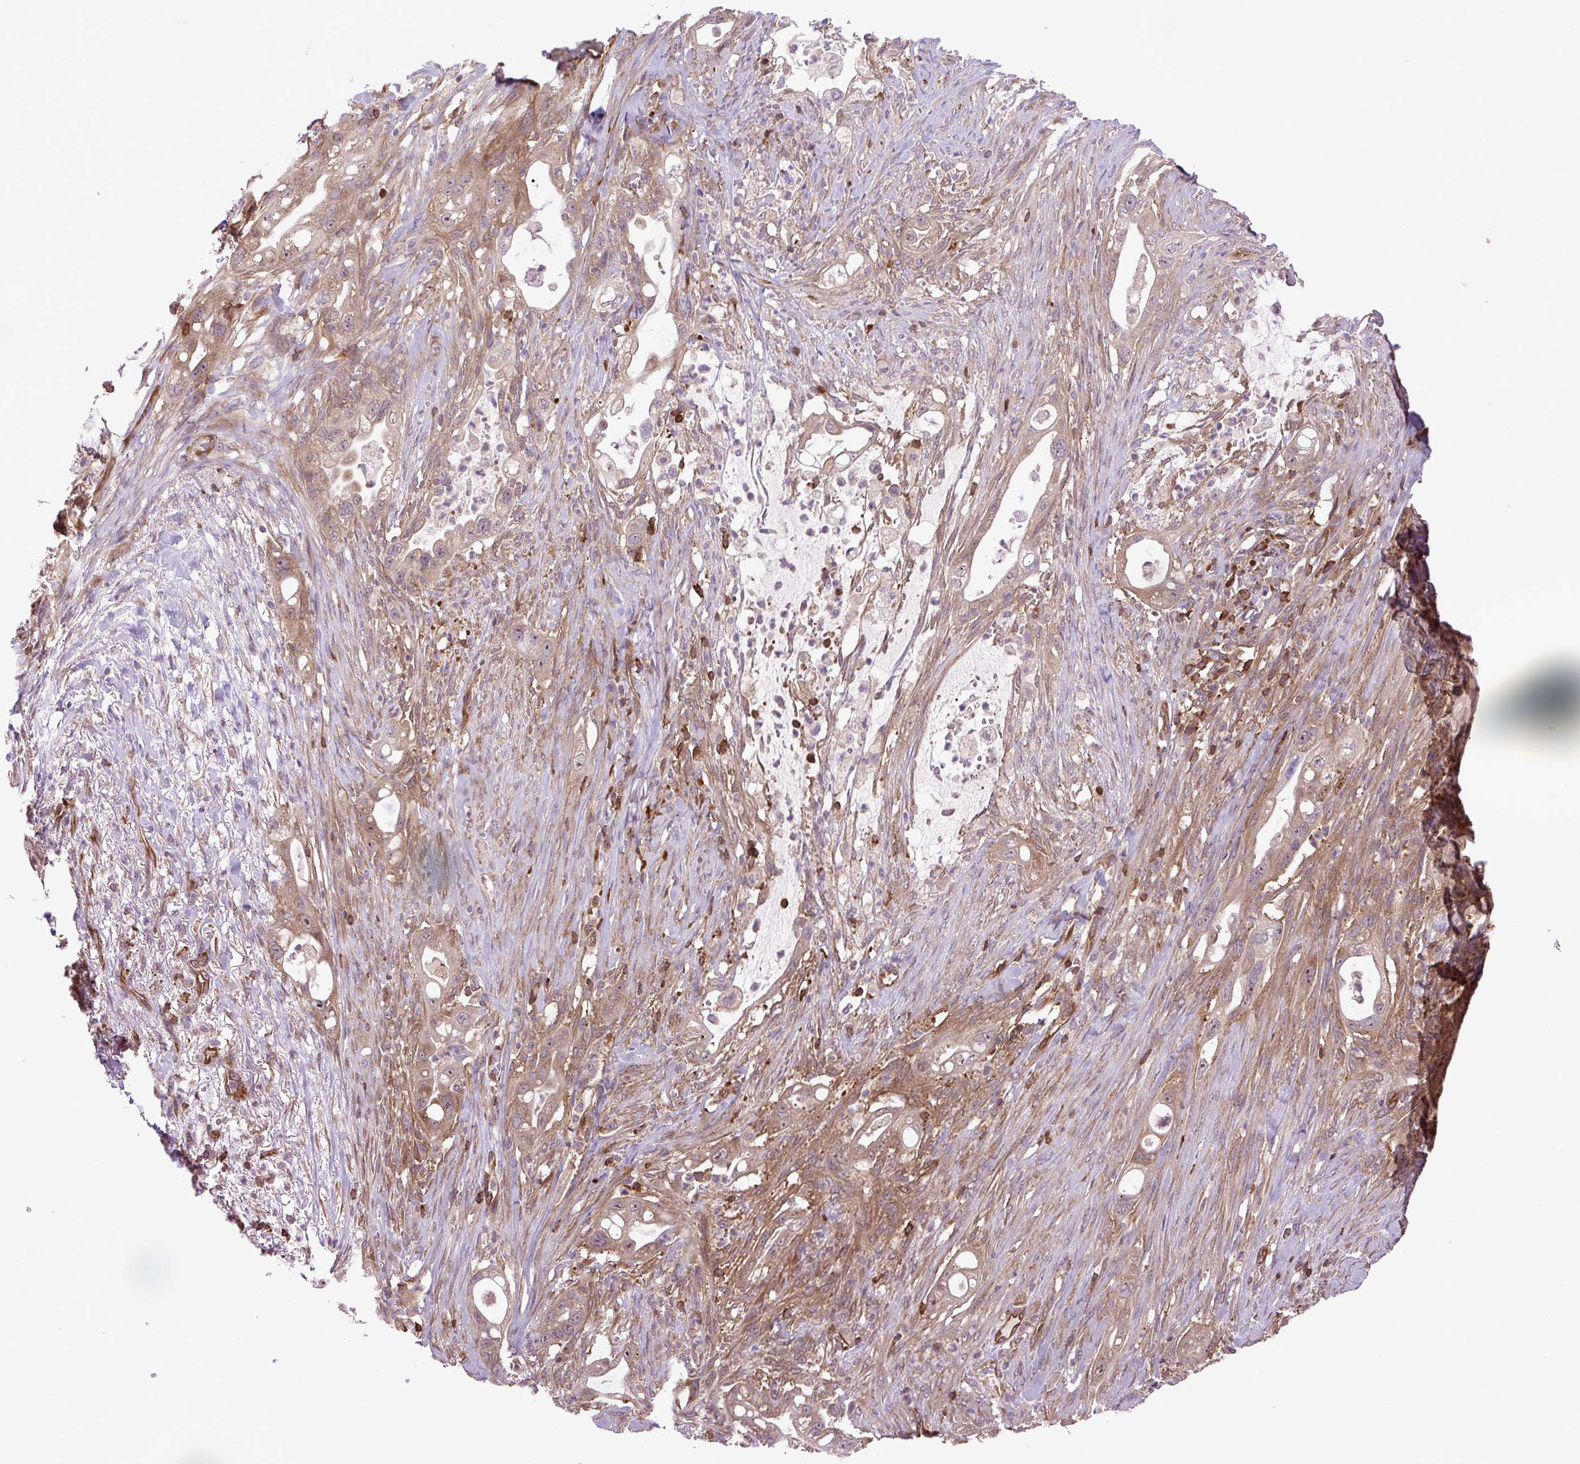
{"staining": {"intensity": "moderate", "quantity": ">75%", "location": "cytoplasmic/membranous,nuclear"}, "tissue": "pancreatic cancer", "cell_type": "Tumor cells", "image_type": "cancer", "snomed": [{"axis": "morphology", "description": "Adenocarcinoma, NOS"}, {"axis": "topography", "description": "Pancreas"}], "caption": "Immunohistochemical staining of pancreatic cancer (adenocarcinoma) displays moderate cytoplasmic/membranous and nuclear protein positivity in about >75% of tumor cells. (IHC, brightfield microscopy, high magnification).", "gene": "PLCG1", "patient": {"sex": "male", "age": 44}}